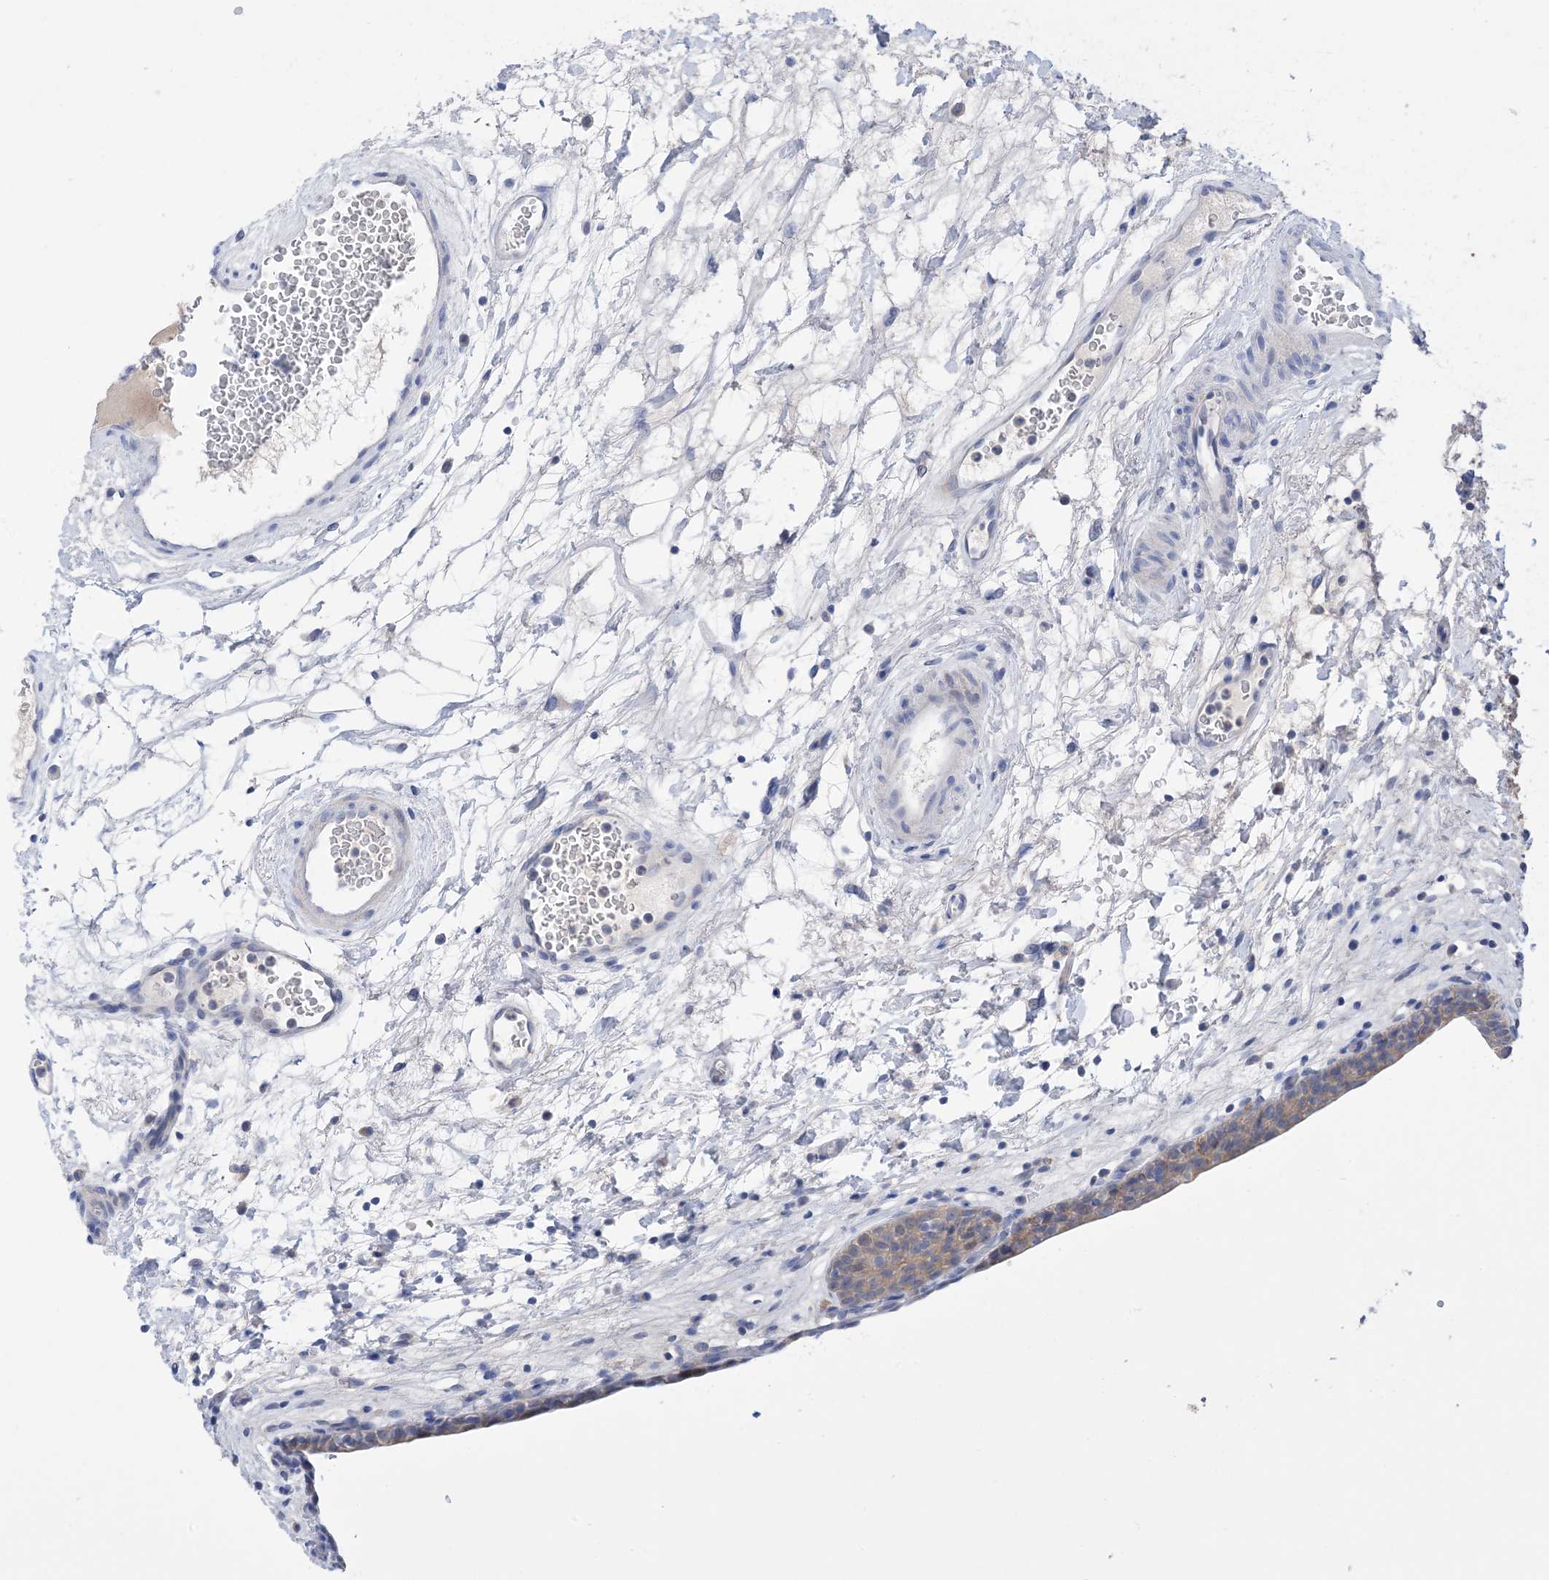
{"staining": {"intensity": "moderate", "quantity": "<25%", "location": "cytoplasmic/membranous"}, "tissue": "urinary bladder", "cell_type": "Urothelial cells", "image_type": "normal", "snomed": [{"axis": "morphology", "description": "Normal tissue, NOS"}, {"axis": "topography", "description": "Urinary bladder"}], "caption": "The immunohistochemical stain shows moderate cytoplasmic/membranous staining in urothelial cells of normal urinary bladder. (brown staining indicates protein expression, while blue staining denotes nuclei).", "gene": "PLK4", "patient": {"sex": "male", "age": 83}}